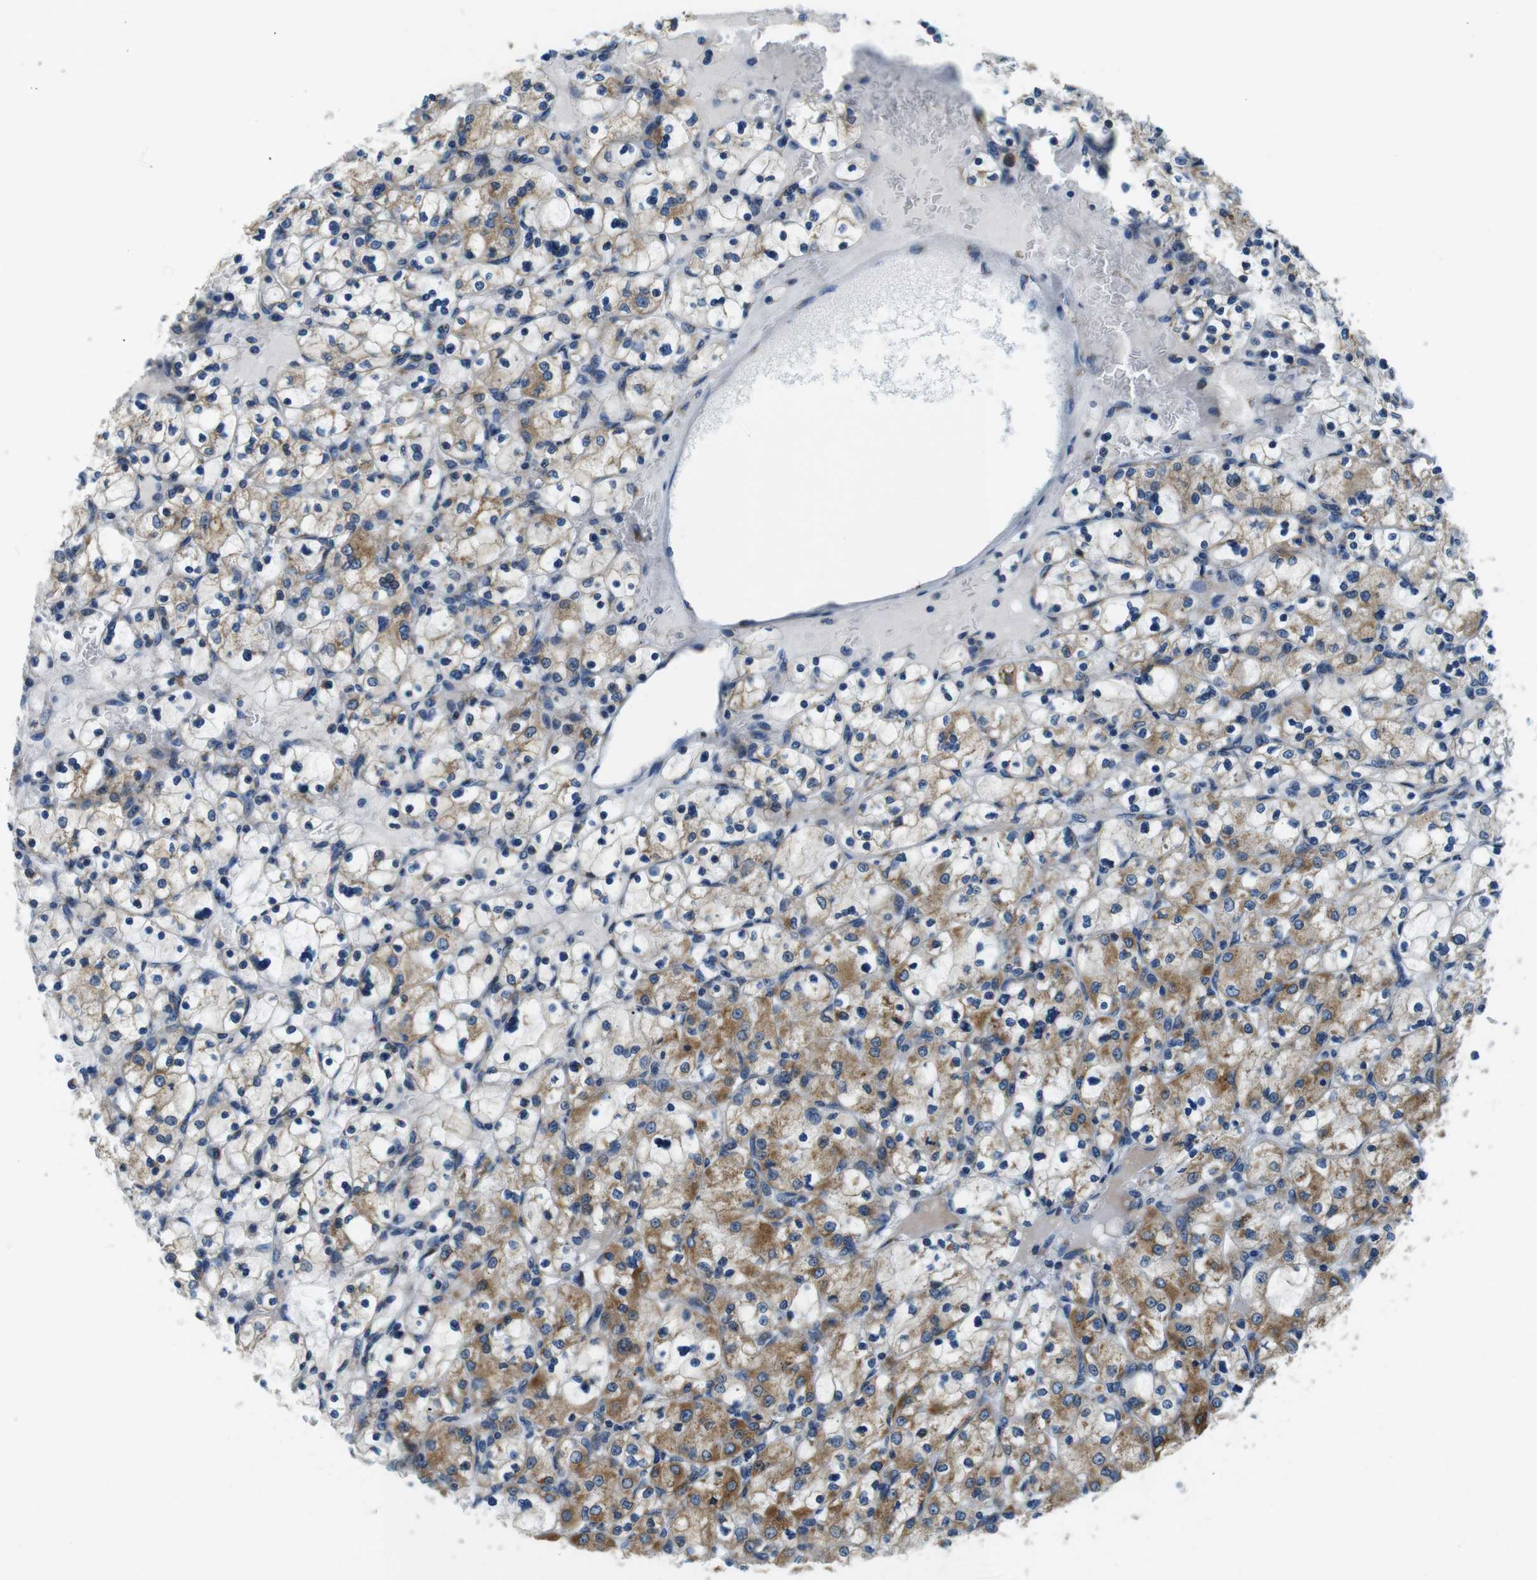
{"staining": {"intensity": "moderate", "quantity": "25%-75%", "location": "cytoplasmic/membranous"}, "tissue": "renal cancer", "cell_type": "Tumor cells", "image_type": "cancer", "snomed": [{"axis": "morphology", "description": "Adenocarcinoma, NOS"}, {"axis": "topography", "description": "Kidney"}], "caption": "Tumor cells show medium levels of moderate cytoplasmic/membranous positivity in approximately 25%-75% of cells in human renal adenocarcinoma.", "gene": "TMEM143", "patient": {"sex": "female", "age": 83}}